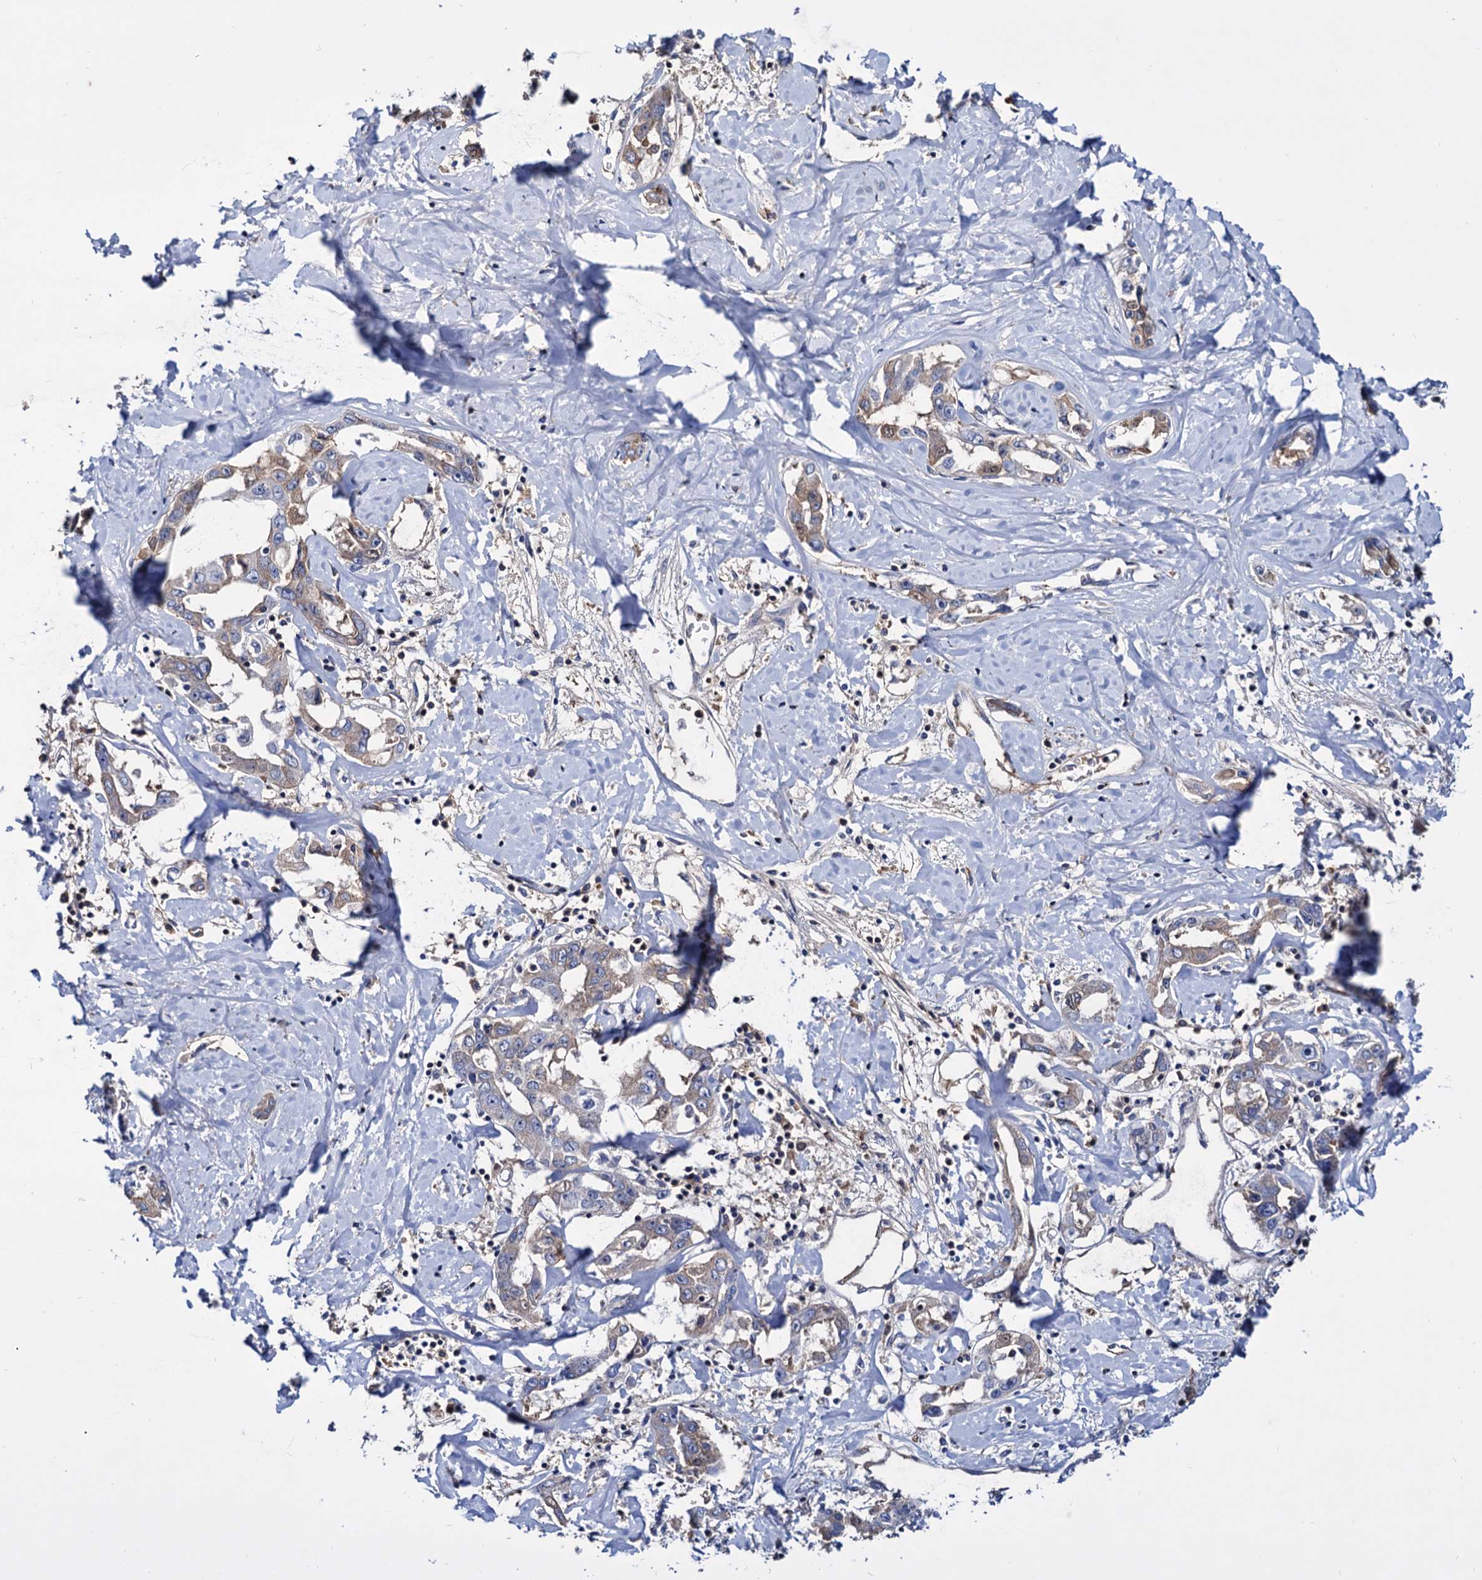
{"staining": {"intensity": "weak", "quantity": "25%-75%", "location": "cytoplasmic/membranous"}, "tissue": "liver cancer", "cell_type": "Tumor cells", "image_type": "cancer", "snomed": [{"axis": "morphology", "description": "Cholangiocarcinoma"}, {"axis": "topography", "description": "Liver"}], "caption": "Brown immunohistochemical staining in human cholangiocarcinoma (liver) exhibits weak cytoplasmic/membranous expression in about 25%-75% of tumor cells.", "gene": "NPAS4", "patient": {"sex": "male", "age": 59}}